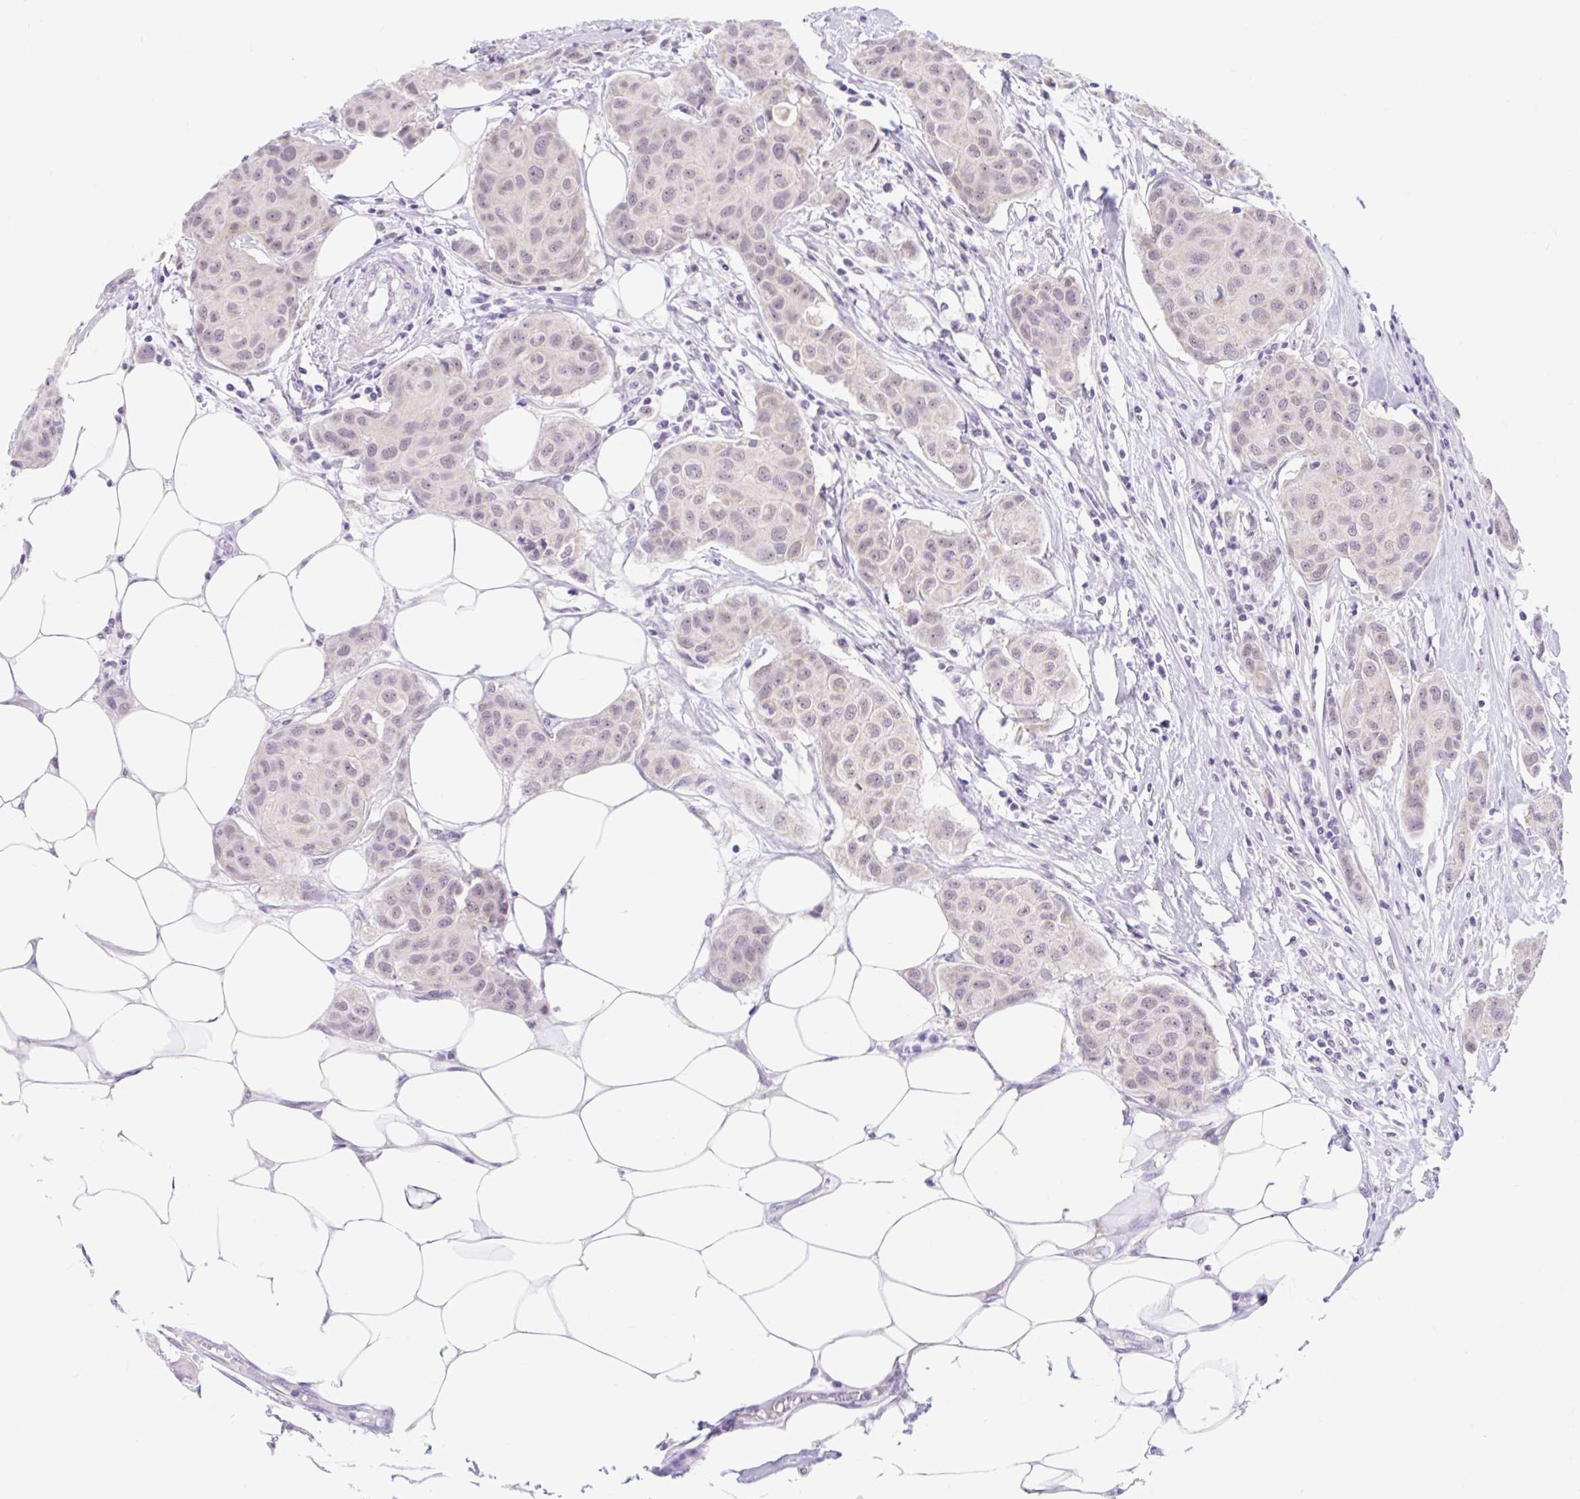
{"staining": {"intensity": "negative", "quantity": "none", "location": "none"}, "tissue": "breast cancer", "cell_type": "Tumor cells", "image_type": "cancer", "snomed": [{"axis": "morphology", "description": "Duct carcinoma"}, {"axis": "topography", "description": "Breast"}, {"axis": "topography", "description": "Lymph node"}], "caption": "An IHC image of breast cancer is shown. There is no staining in tumor cells of breast cancer.", "gene": "ITPK1", "patient": {"sex": "female", "age": 80}}